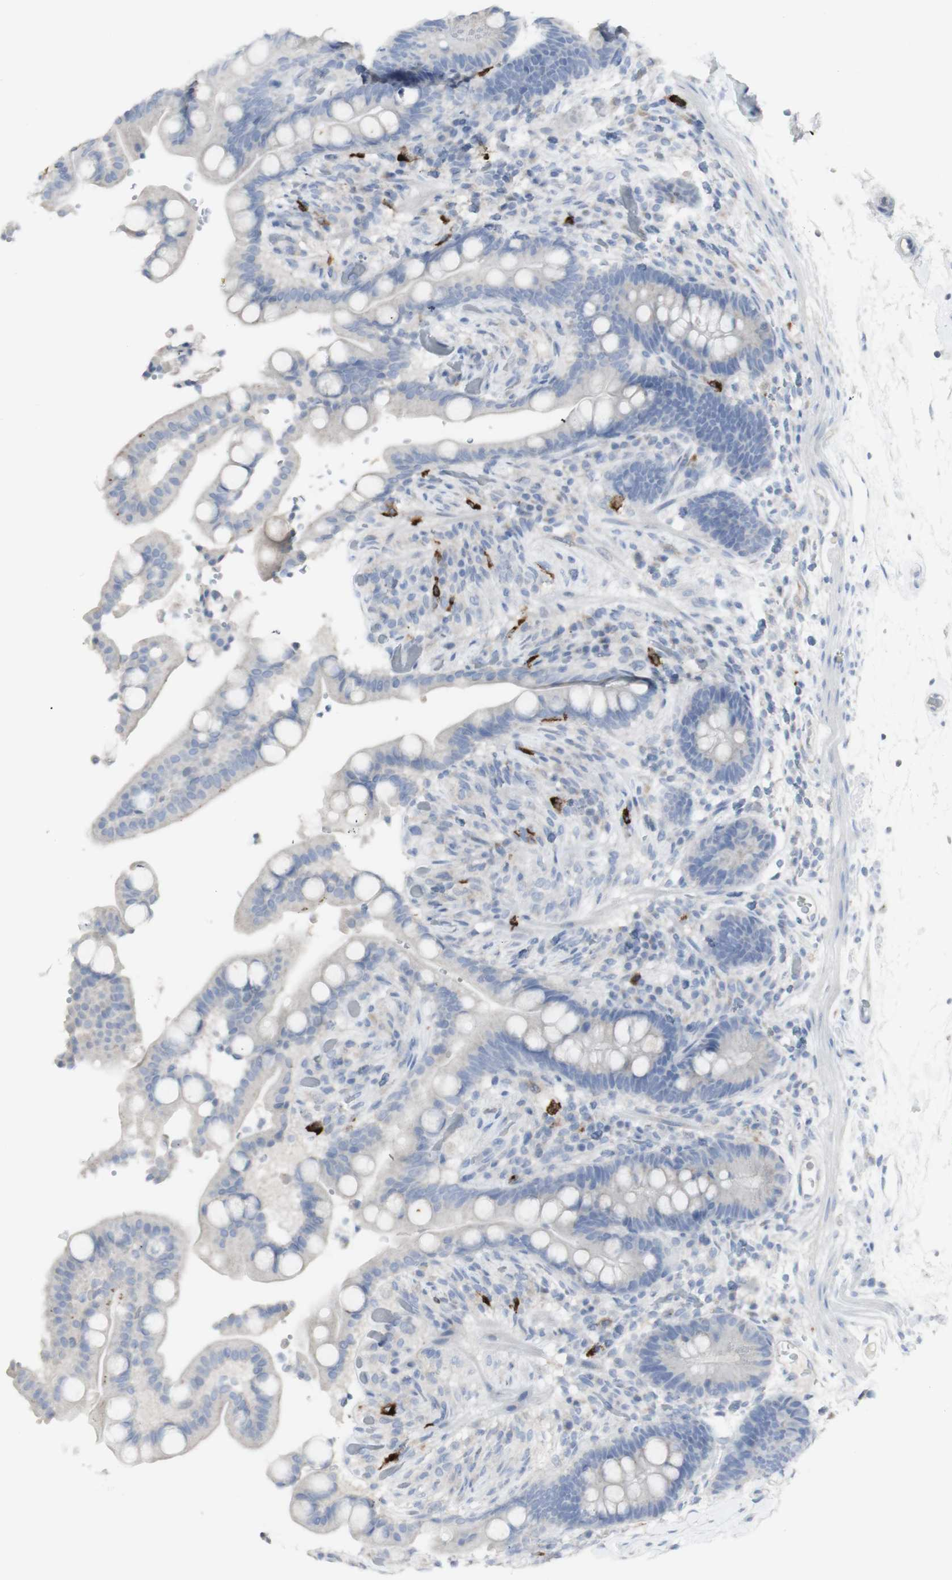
{"staining": {"intensity": "negative", "quantity": "none", "location": "none"}, "tissue": "colon", "cell_type": "Endothelial cells", "image_type": "normal", "snomed": [{"axis": "morphology", "description": "Normal tissue, NOS"}, {"axis": "topography", "description": "Colon"}], "caption": "The photomicrograph displays no significant positivity in endothelial cells of colon.", "gene": "CD207", "patient": {"sex": "male", "age": 73}}